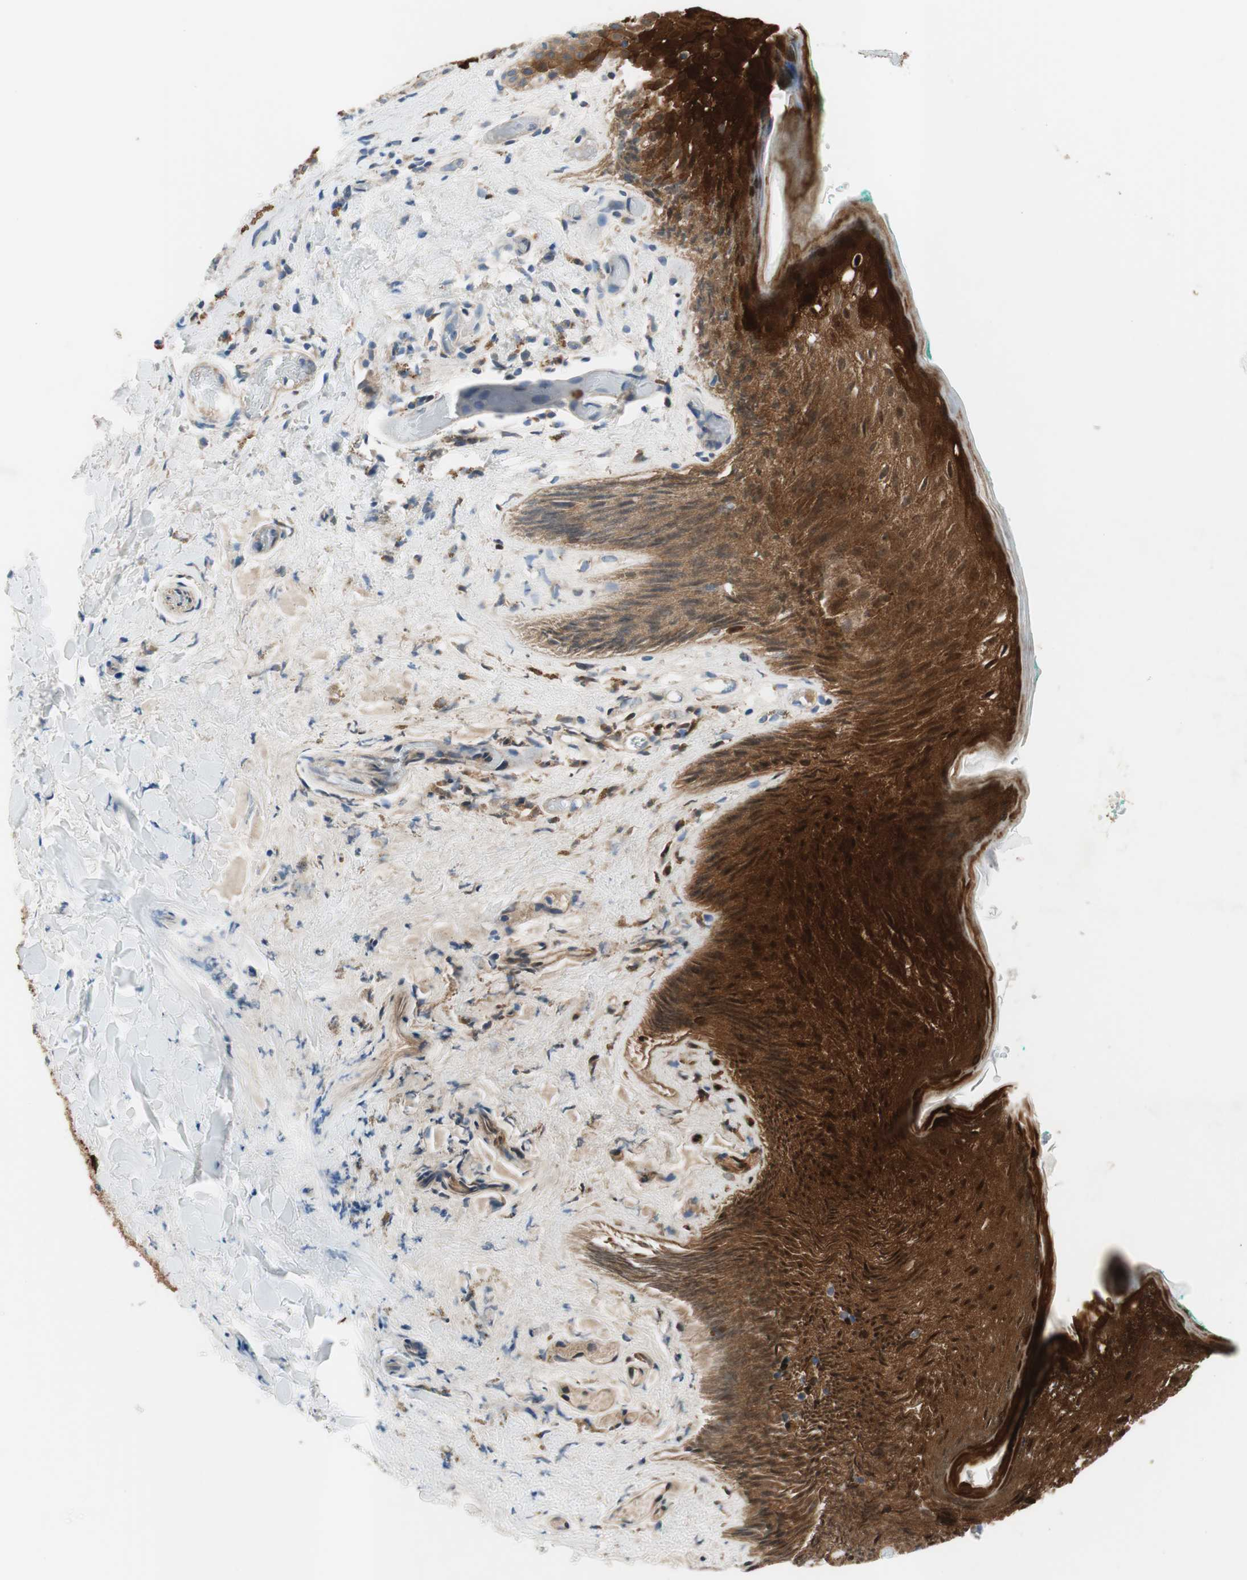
{"staining": {"intensity": "strong", "quantity": ">75%", "location": "cytoplasmic/membranous"}, "tissue": "skin", "cell_type": "Epidermal cells", "image_type": "normal", "snomed": [{"axis": "morphology", "description": "Normal tissue, NOS"}, {"axis": "topography", "description": "Anal"}], "caption": "A brown stain labels strong cytoplasmic/membranous staining of a protein in epidermal cells of unremarkable human skin.", "gene": "CALML3", "patient": {"sex": "male", "age": 74}}